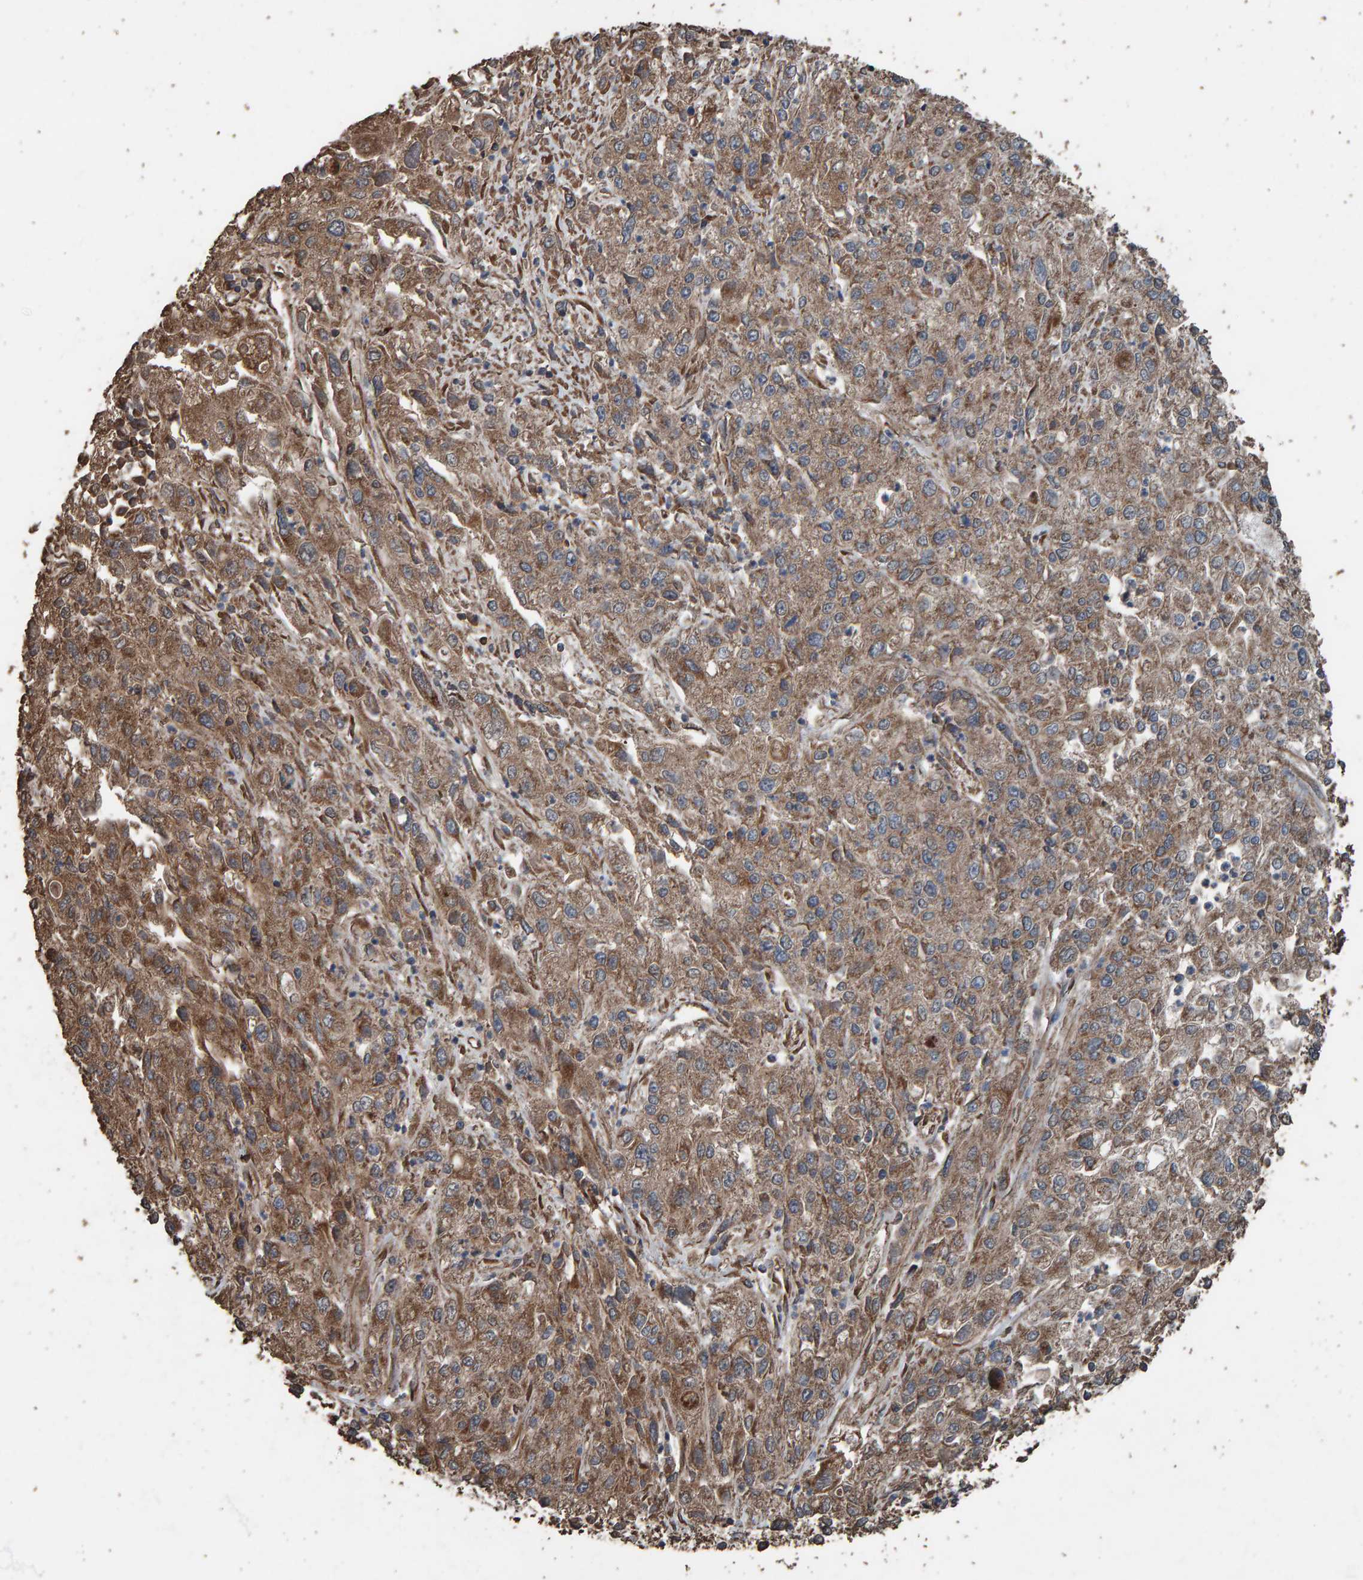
{"staining": {"intensity": "moderate", "quantity": ">75%", "location": "cytoplasmic/membranous"}, "tissue": "endometrial cancer", "cell_type": "Tumor cells", "image_type": "cancer", "snomed": [{"axis": "morphology", "description": "Adenocarcinoma, NOS"}, {"axis": "topography", "description": "Endometrium"}], "caption": "Immunohistochemical staining of human endometrial adenocarcinoma shows medium levels of moderate cytoplasmic/membranous staining in about >75% of tumor cells.", "gene": "DUS1L", "patient": {"sex": "female", "age": 49}}